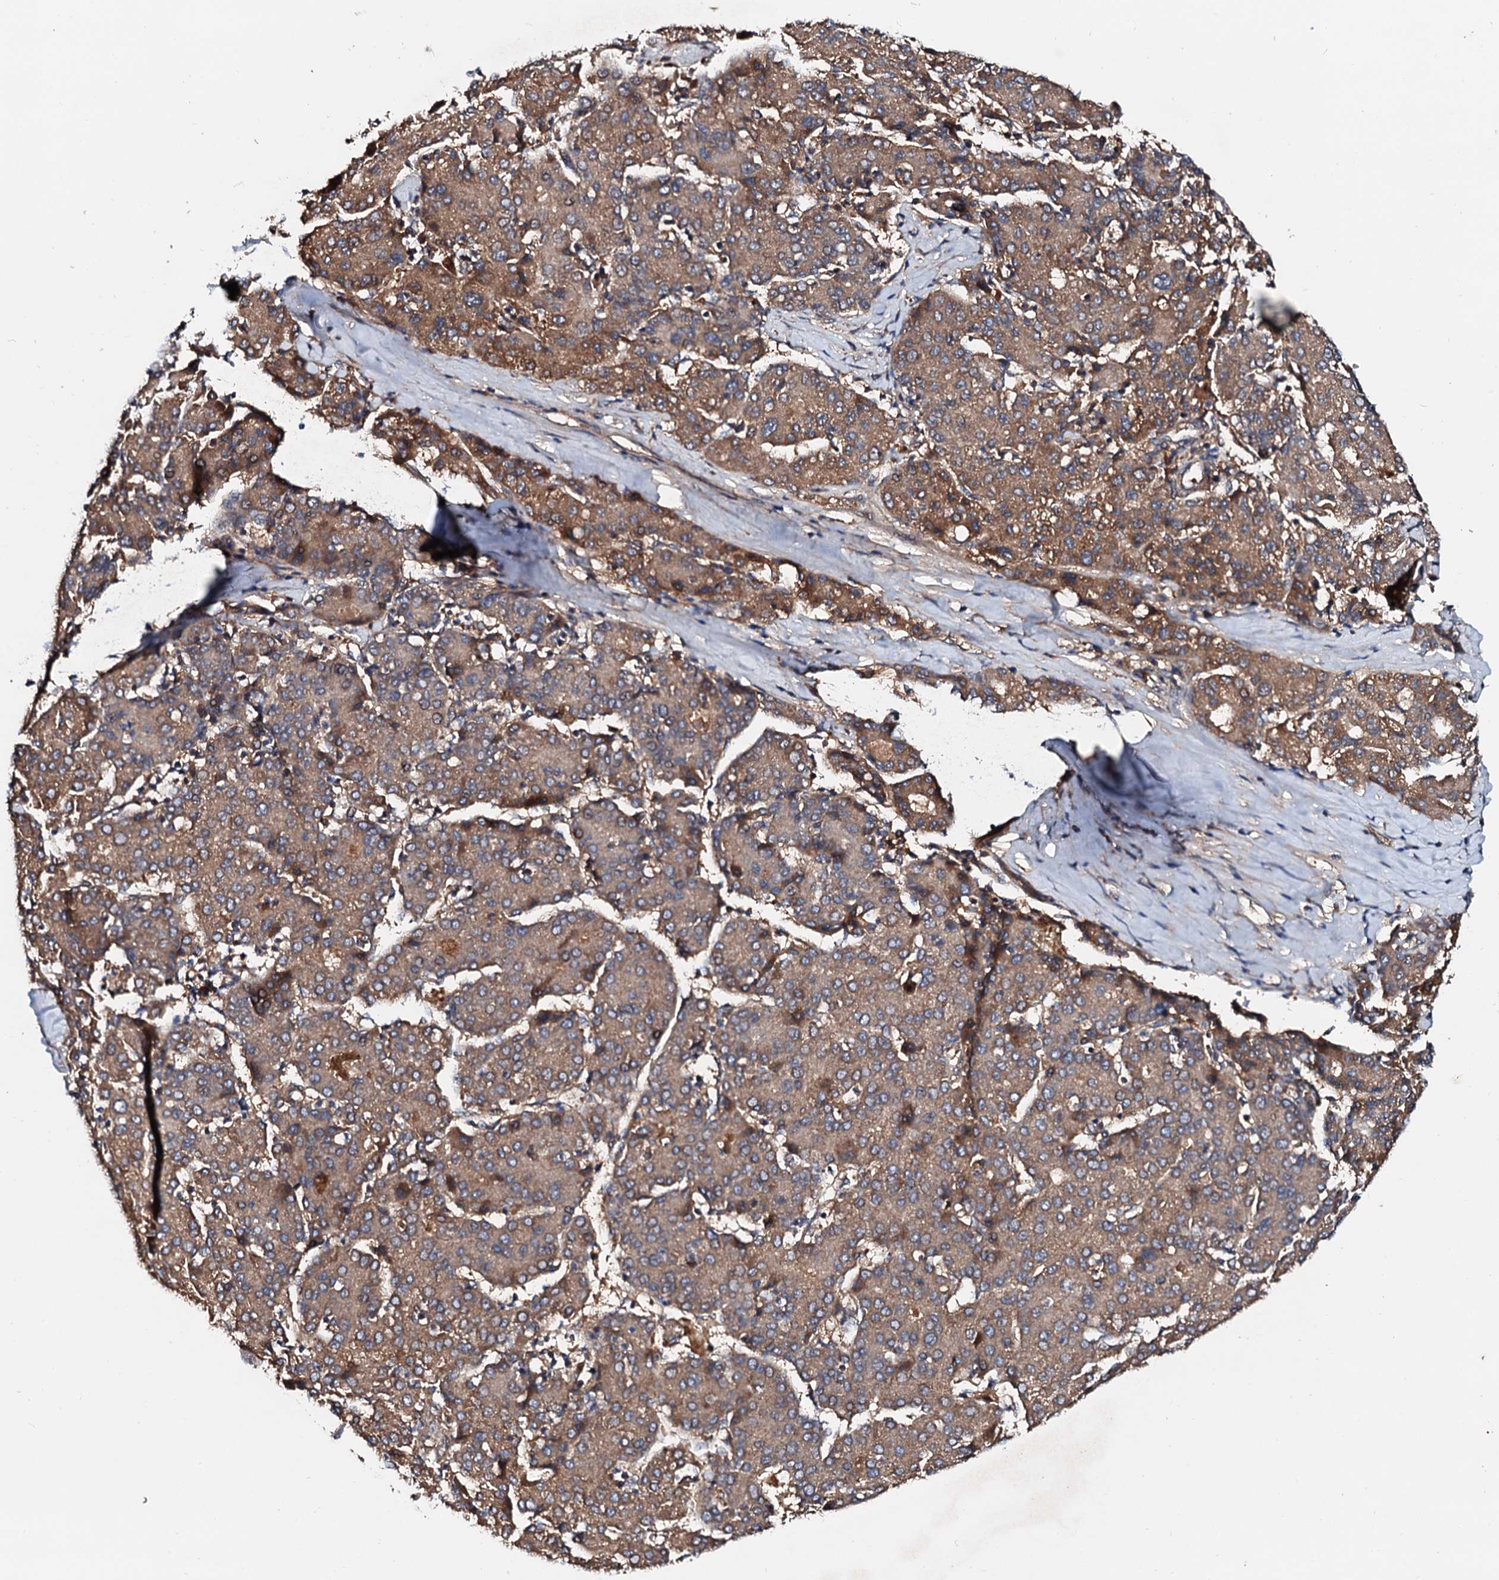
{"staining": {"intensity": "moderate", "quantity": ">75%", "location": "cytoplasmic/membranous"}, "tissue": "liver cancer", "cell_type": "Tumor cells", "image_type": "cancer", "snomed": [{"axis": "morphology", "description": "Carcinoma, Hepatocellular, NOS"}, {"axis": "topography", "description": "Liver"}], "caption": "Immunohistochemical staining of hepatocellular carcinoma (liver) displays medium levels of moderate cytoplasmic/membranous protein positivity in approximately >75% of tumor cells.", "gene": "EXTL1", "patient": {"sex": "male", "age": 65}}